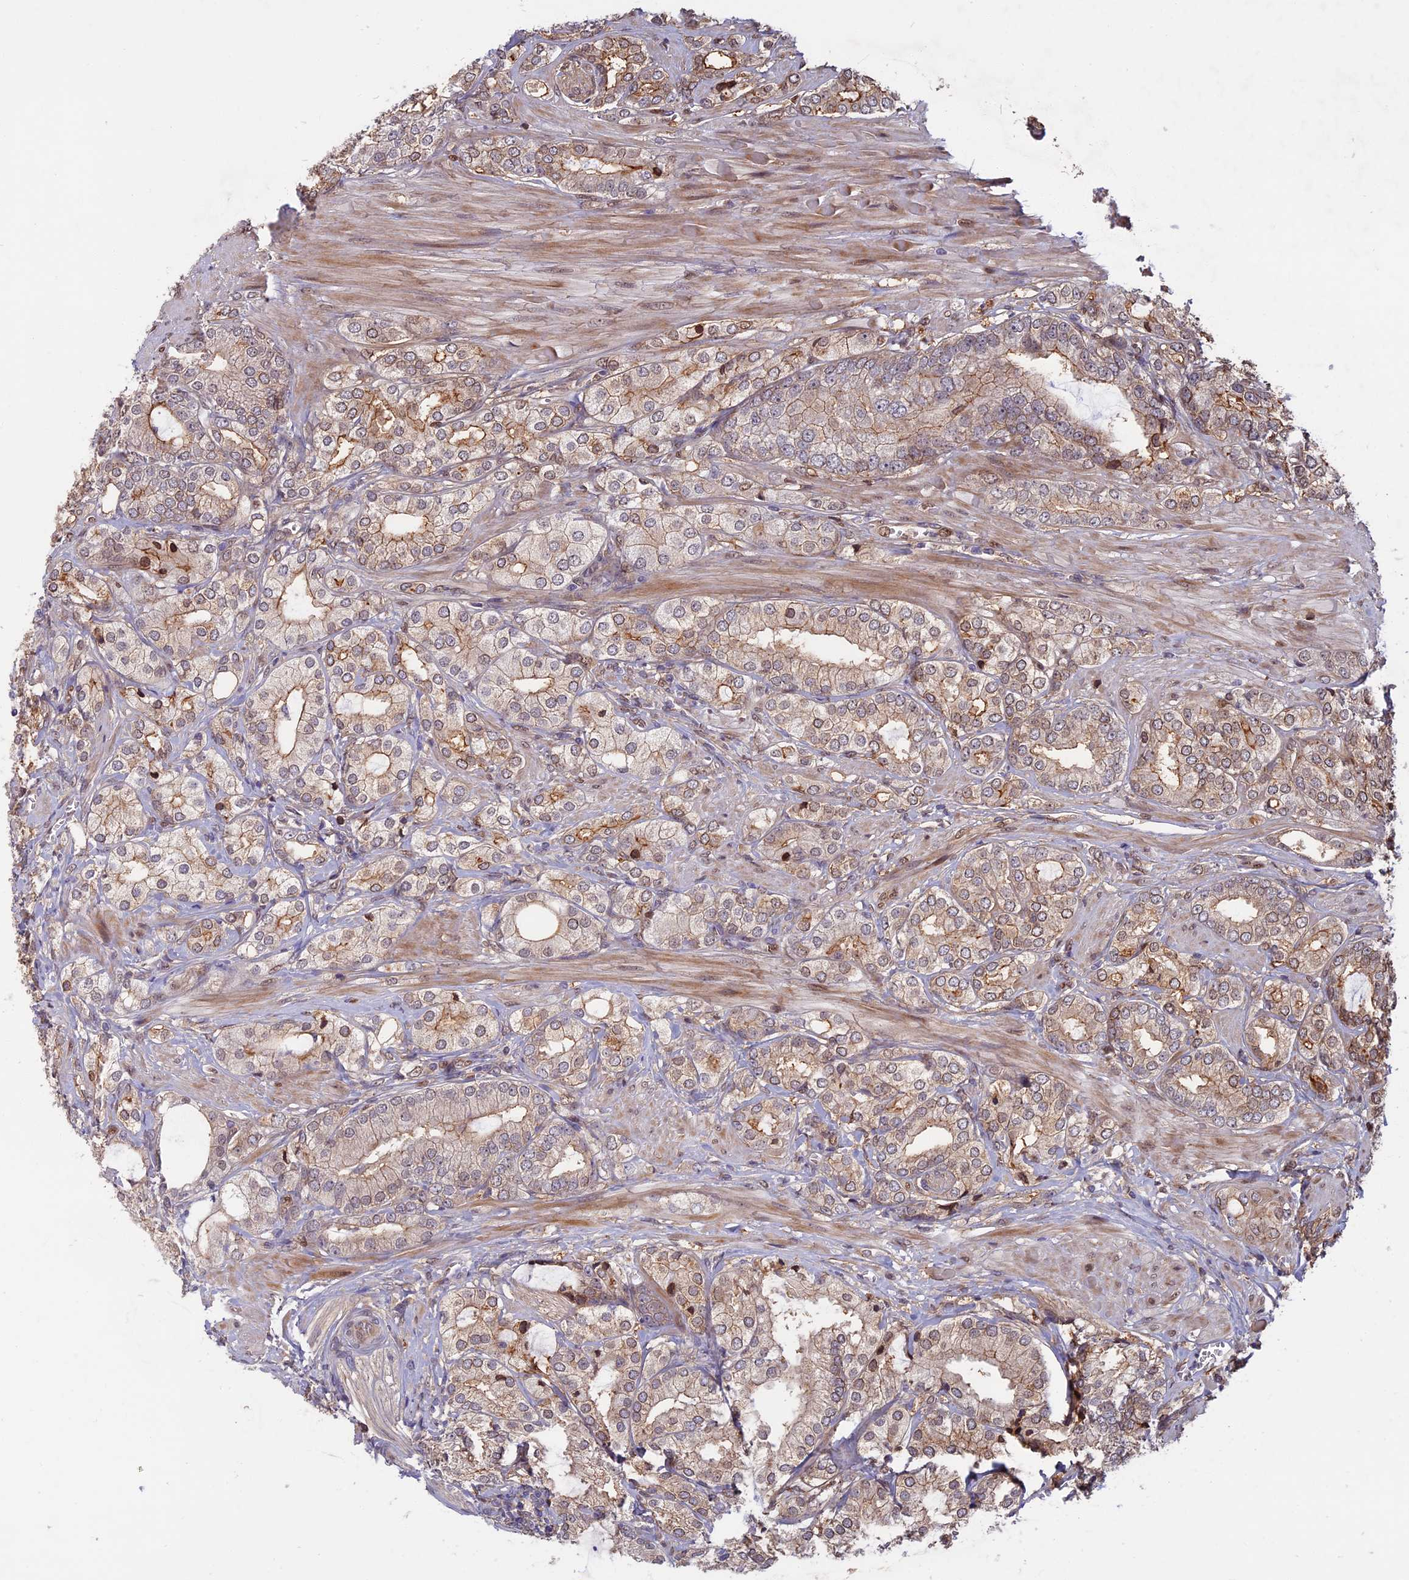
{"staining": {"intensity": "moderate", "quantity": "25%-75%", "location": "cytoplasmic/membranous"}, "tissue": "prostate cancer", "cell_type": "Tumor cells", "image_type": "cancer", "snomed": [{"axis": "morphology", "description": "Adenocarcinoma, High grade"}, {"axis": "topography", "description": "Prostate"}], "caption": "A brown stain shows moderate cytoplasmic/membranous staining of a protein in human prostate adenocarcinoma (high-grade) tumor cells. Using DAB (brown) and hematoxylin (blue) stains, captured at high magnification using brightfield microscopy.", "gene": "SPG11", "patient": {"sex": "male", "age": 50}}